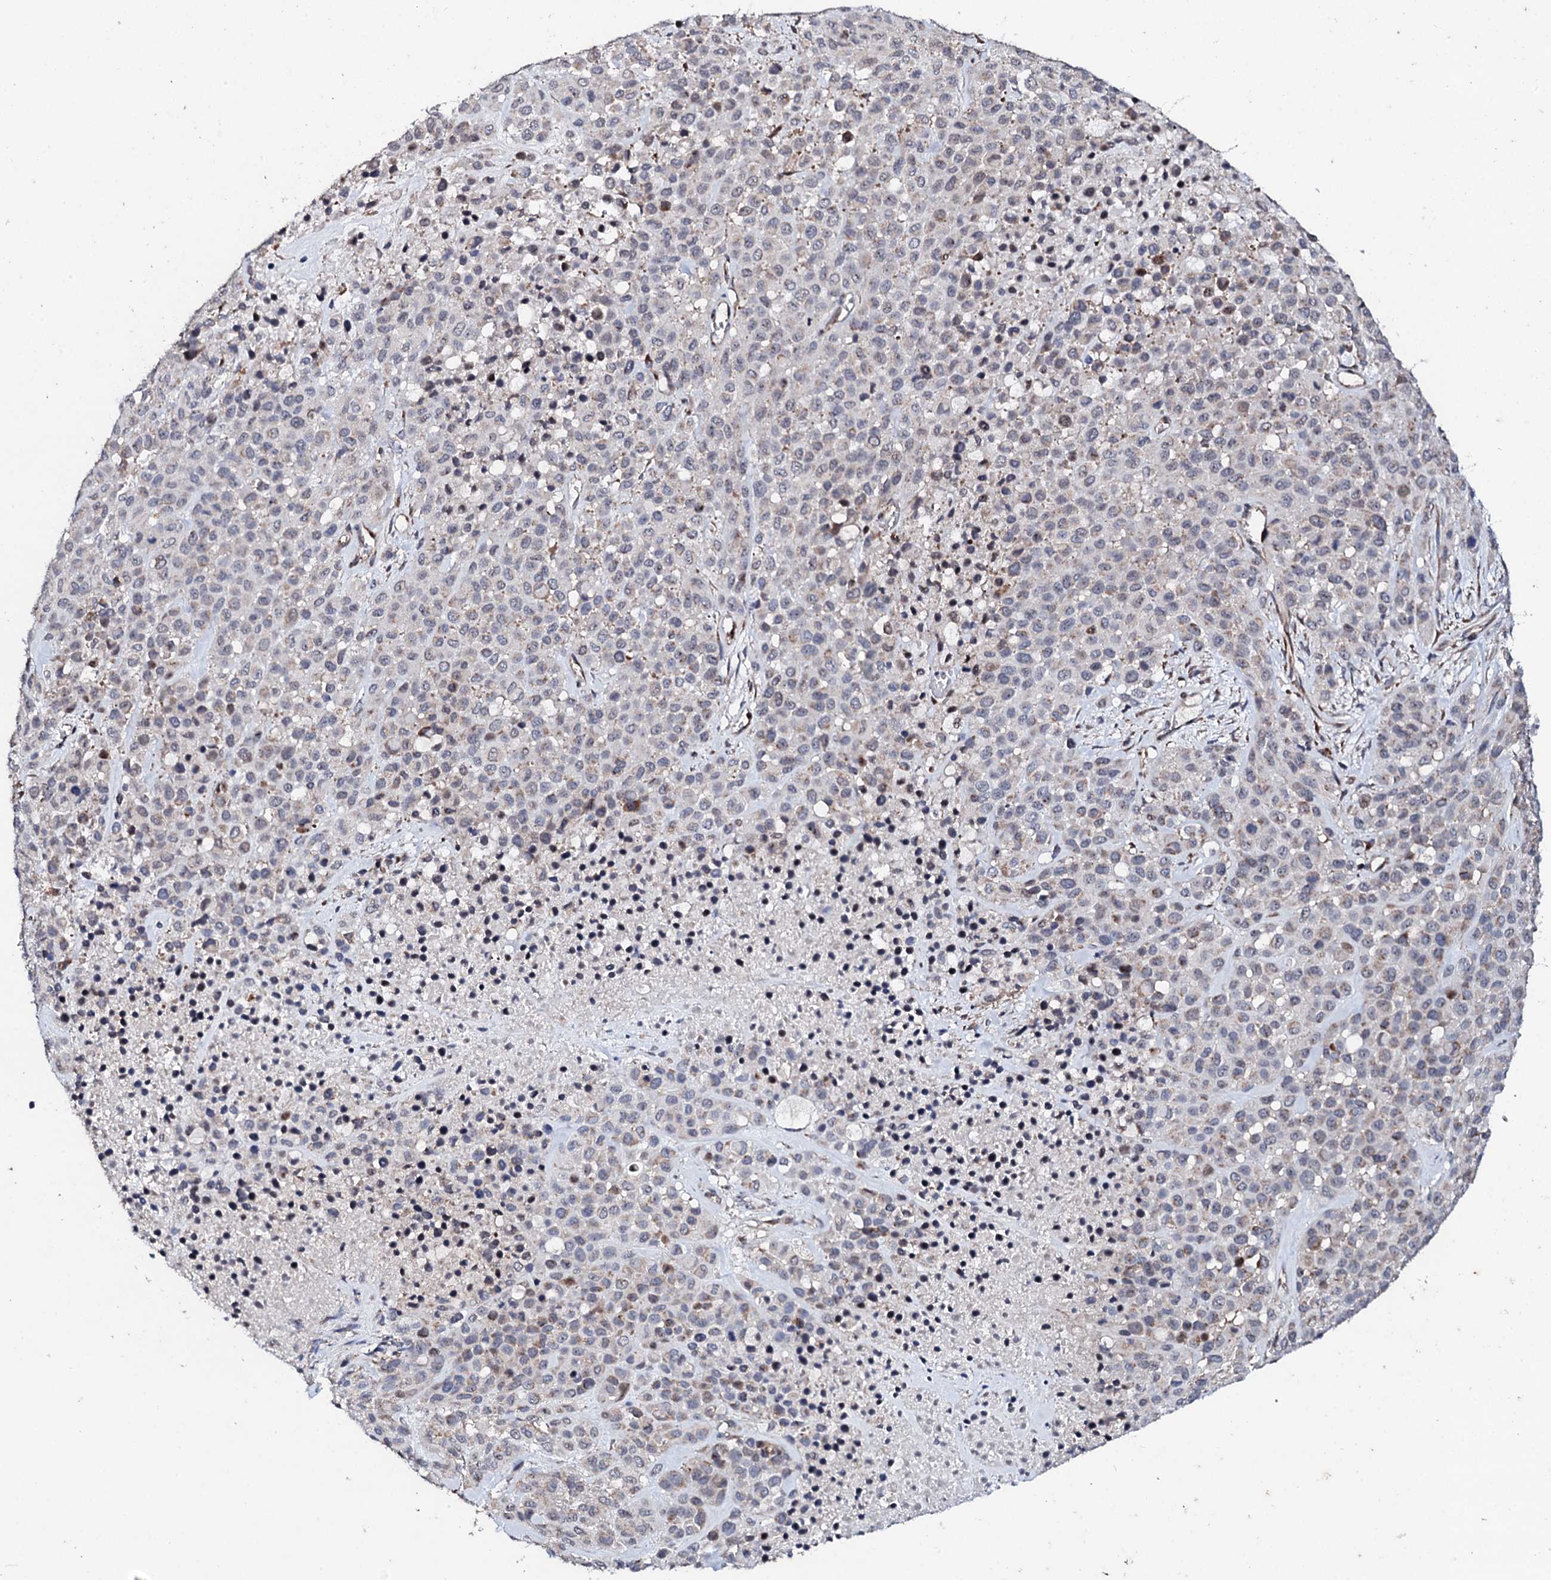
{"staining": {"intensity": "weak", "quantity": "<25%", "location": "cytoplasmic/membranous"}, "tissue": "melanoma", "cell_type": "Tumor cells", "image_type": "cancer", "snomed": [{"axis": "morphology", "description": "Malignant melanoma, Metastatic site"}, {"axis": "topography", "description": "Skin"}], "caption": "Malignant melanoma (metastatic site) stained for a protein using immunohistochemistry displays no expression tumor cells.", "gene": "GTPBP4", "patient": {"sex": "female", "age": 81}}